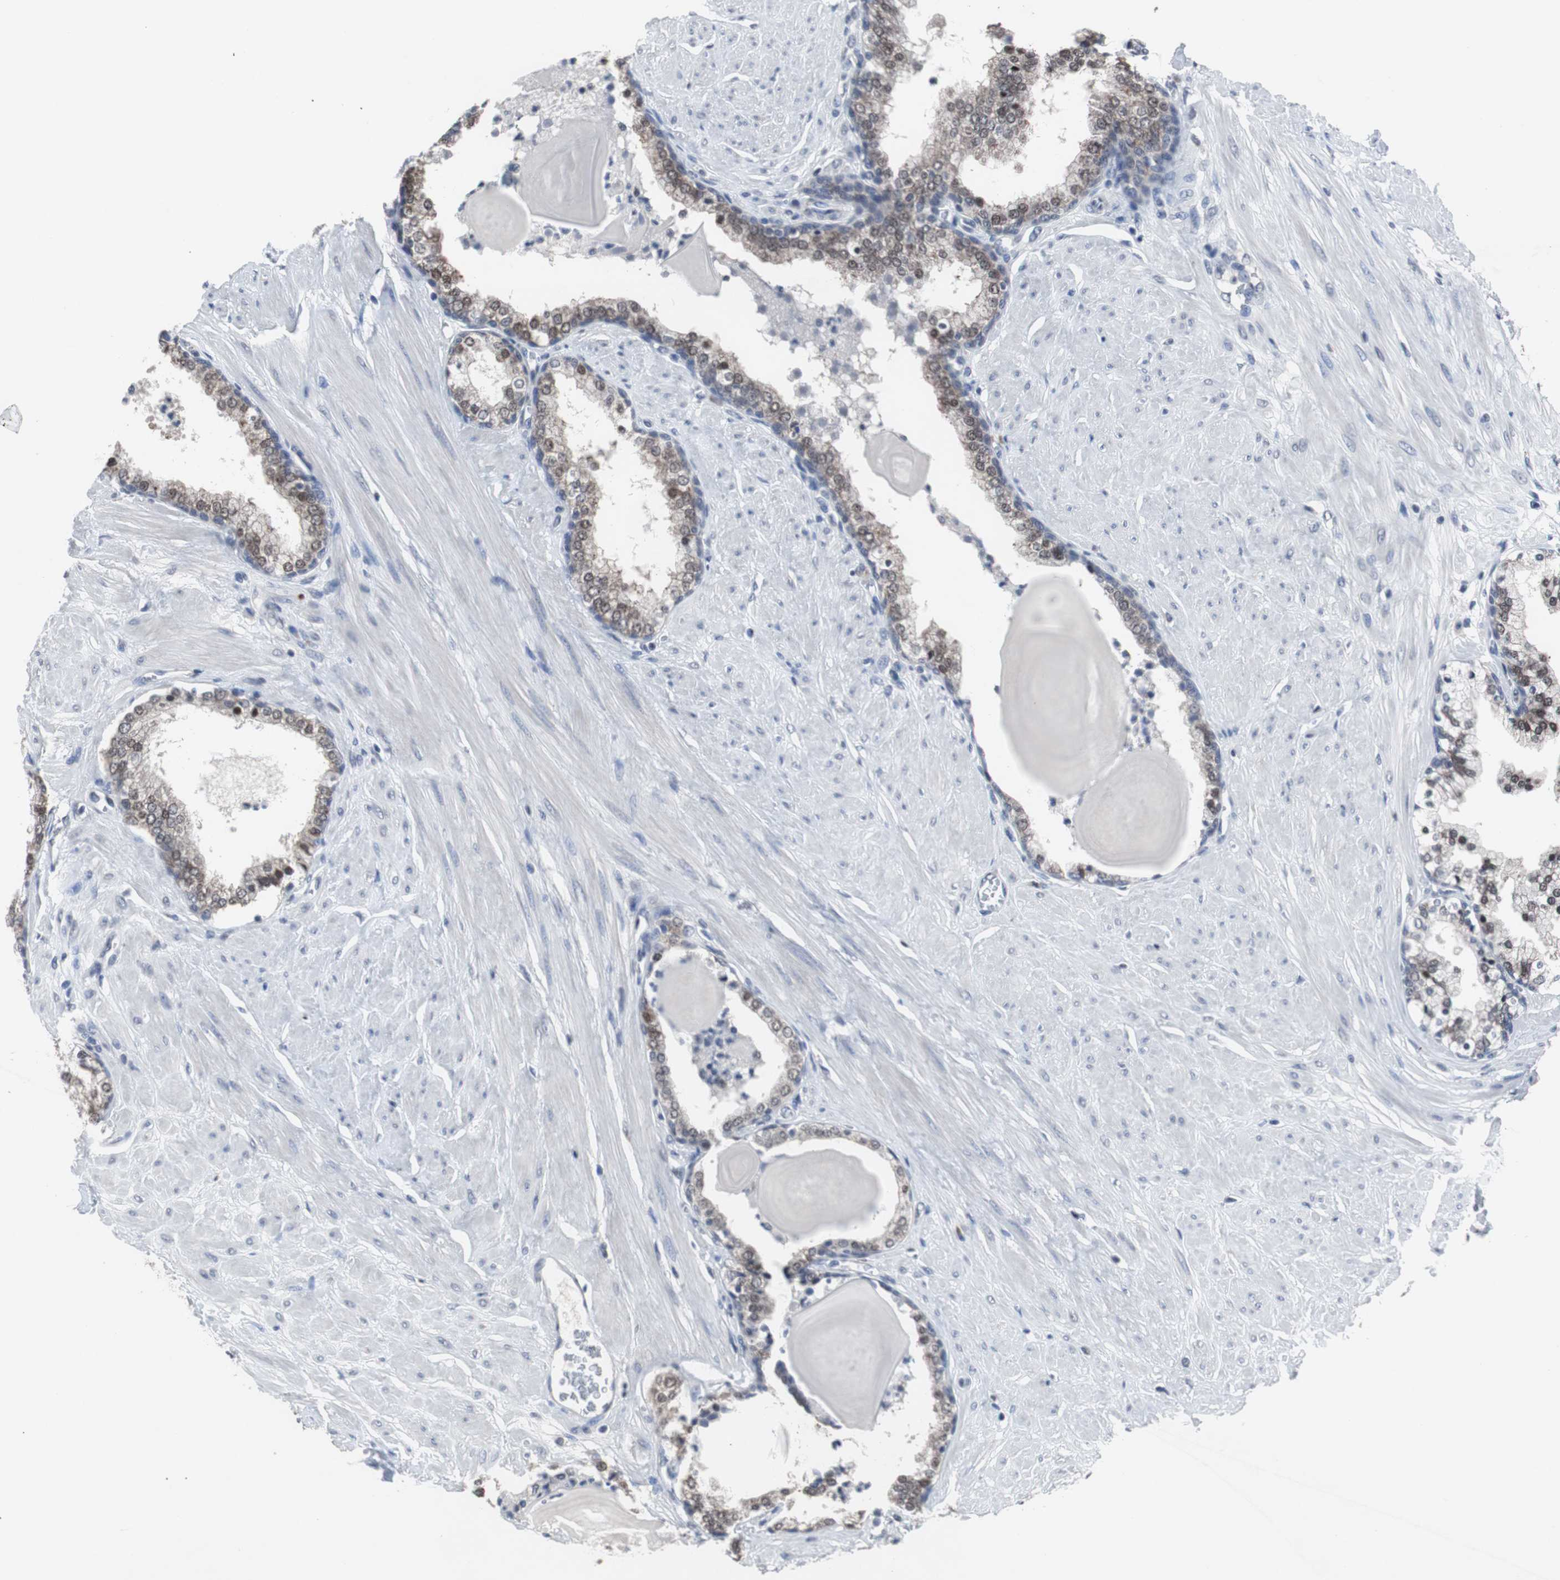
{"staining": {"intensity": "moderate", "quantity": ">75%", "location": "nuclear"}, "tissue": "prostate", "cell_type": "Glandular cells", "image_type": "normal", "snomed": [{"axis": "morphology", "description": "Normal tissue, NOS"}, {"axis": "topography", "description": "Prostate"}], "caption": "This is a histology image of IHC staining of normal prostate, which shows moderate staining in the nuclear of glandular cells.", "gene": "RBM47", "patient": {"sex": "male", "age": 51}}